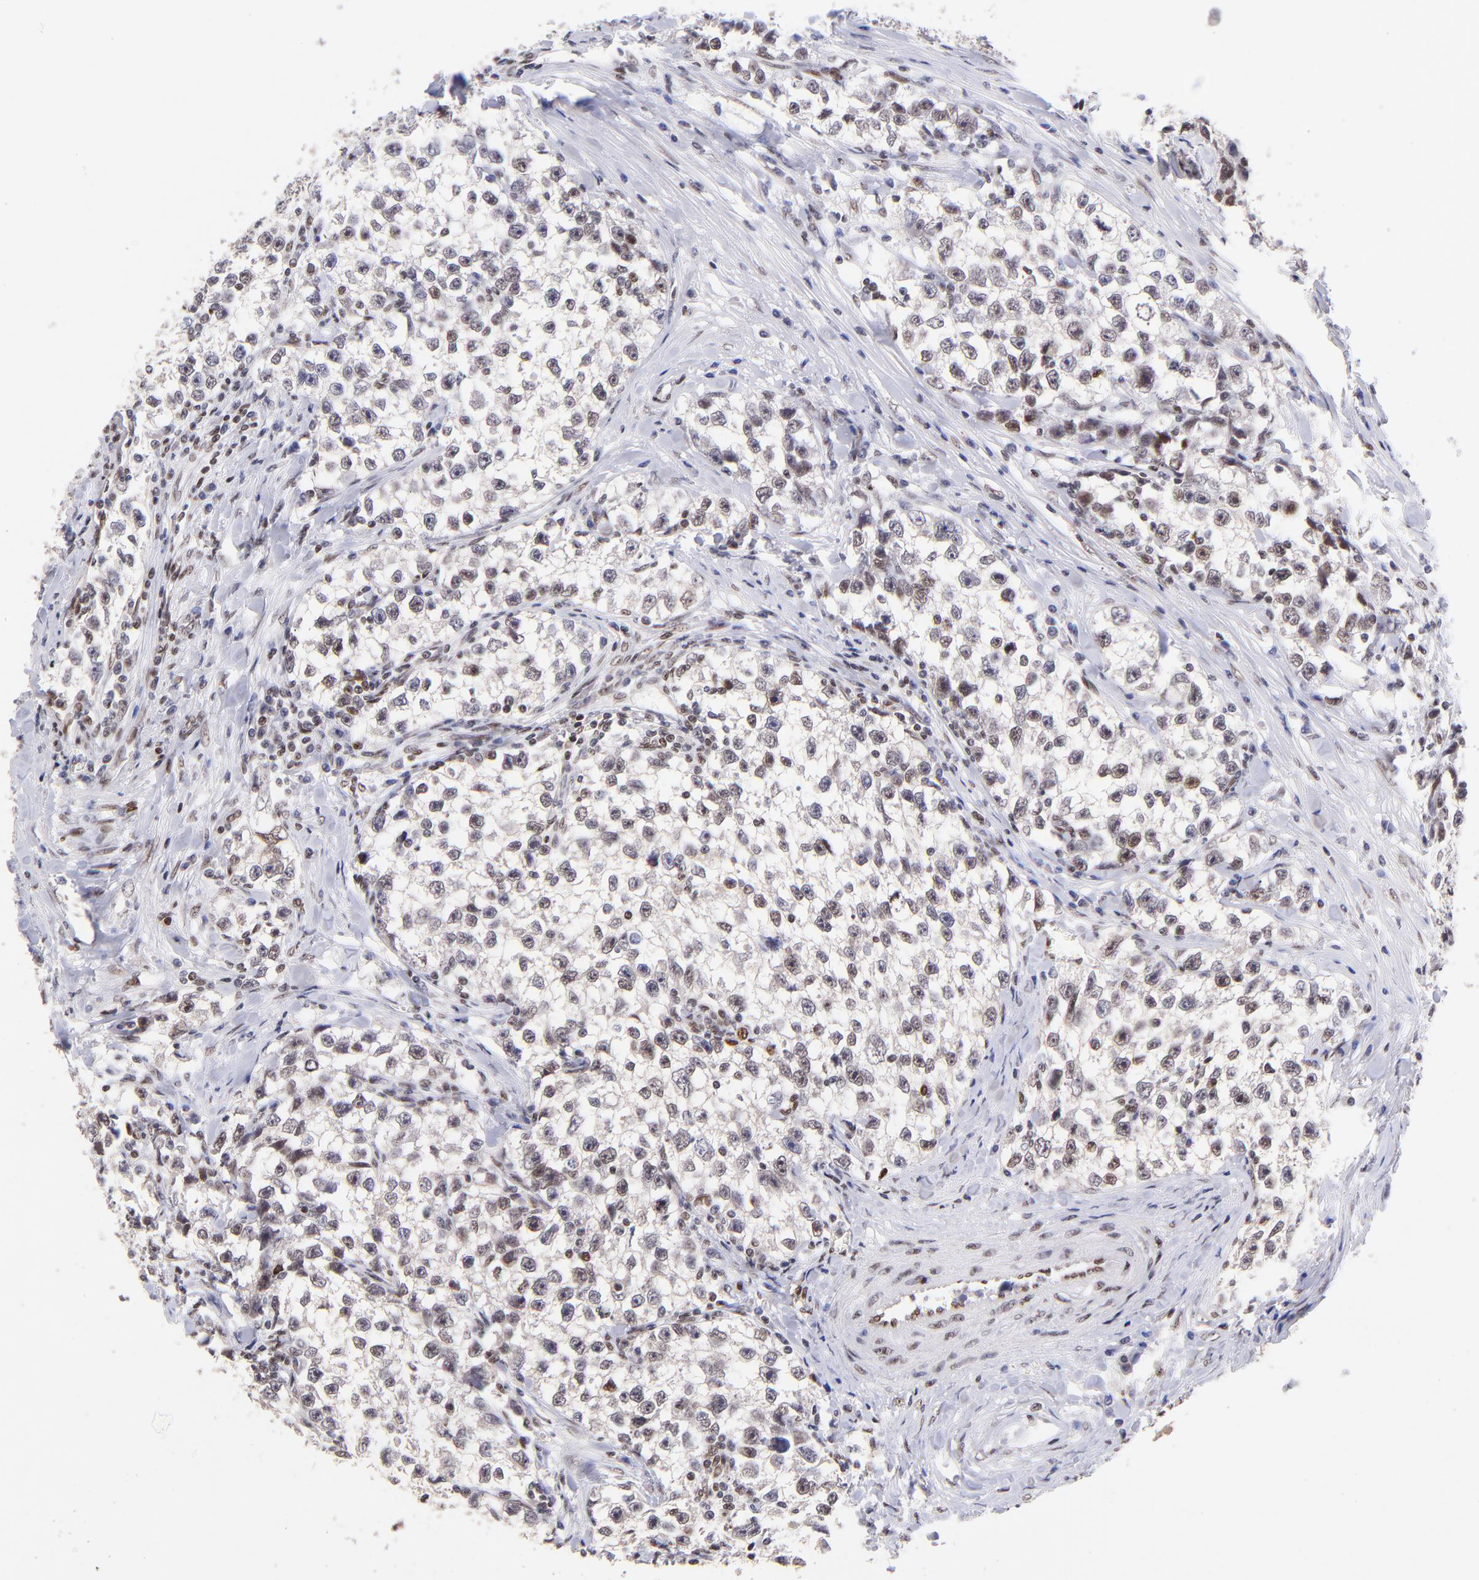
{"staining": {"intensity": "weak", "quantity": ">75%", "location": "nuclear"}, "tissue": "testis cancer", "cell_type": "Tumor cells", "image_type": "cancer", "snomed": [{"axis": "morphology", "description": "Seminoma, NOS"}, {"axis": "morphology", "description": "Carcinoma, Embryonal, NOS"}, {"axis": "topography", "description": "Testis"}], "caption": "Testis cancer stained with a protein marker shows weak staining in tumor cells.", "gene": "MIDEAS", "patient": {"sex": "male", "age": 30}}